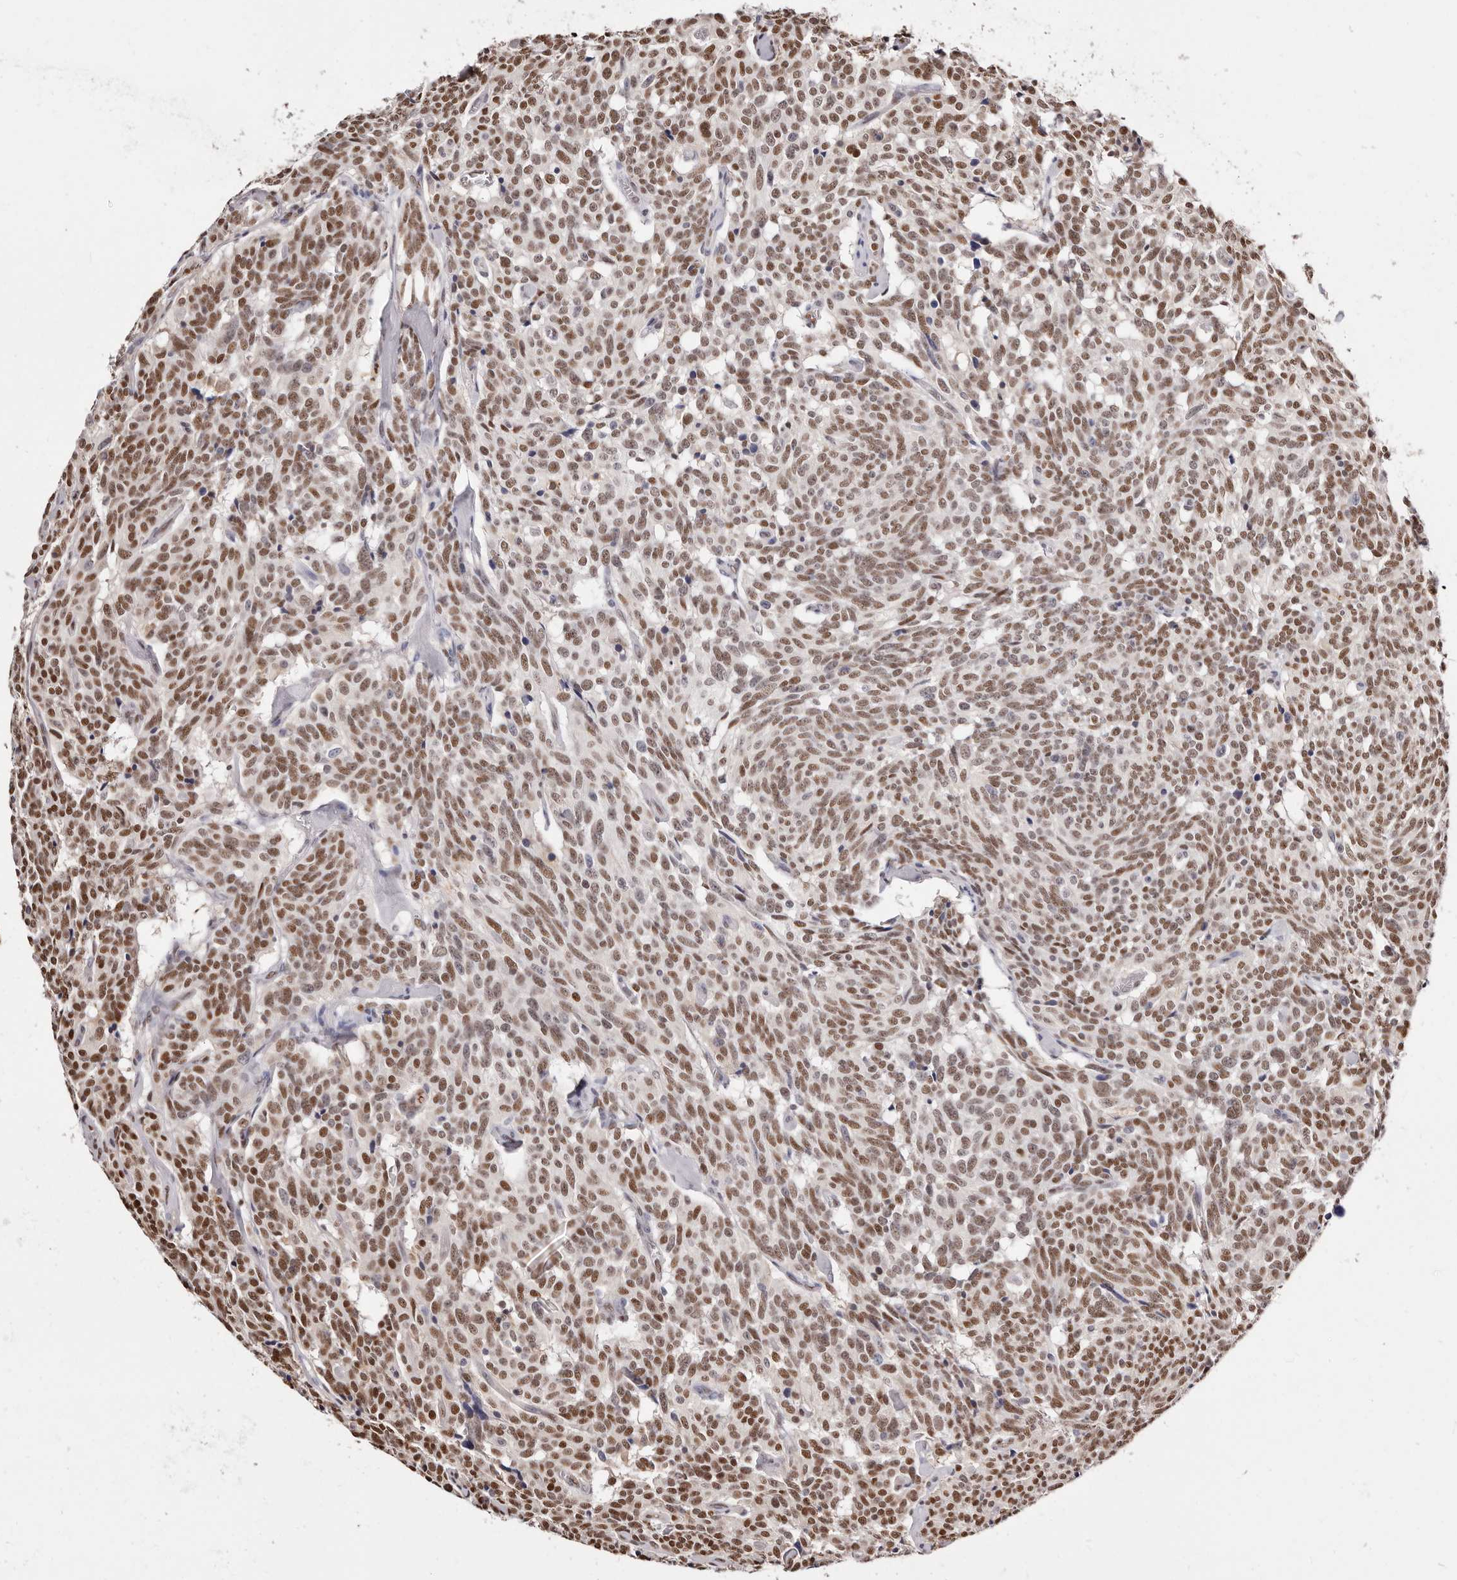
{"staining": {"intensity": "moderate", "quantity": ">75%", "location": "nuclear"}, "tissue": "carcinoid", "cell_type": "Tumor cells", "image_type": "cancer", "snomed": [{"axis": "morphology", "description": "Carcinoid, malignant, NOS"}, {"axis": "topography", "description": "Lung"}], "caption": "The image displays immunohistochemical staining of malignant carcinoid. There is moderate nuclear staining is appreciated in approximately >75% of tumor cells. (Brightfield microscopy of DAB IHC at high magnification).", "gene": "TKT", "patient": {"sex": "female", "age": 46}}